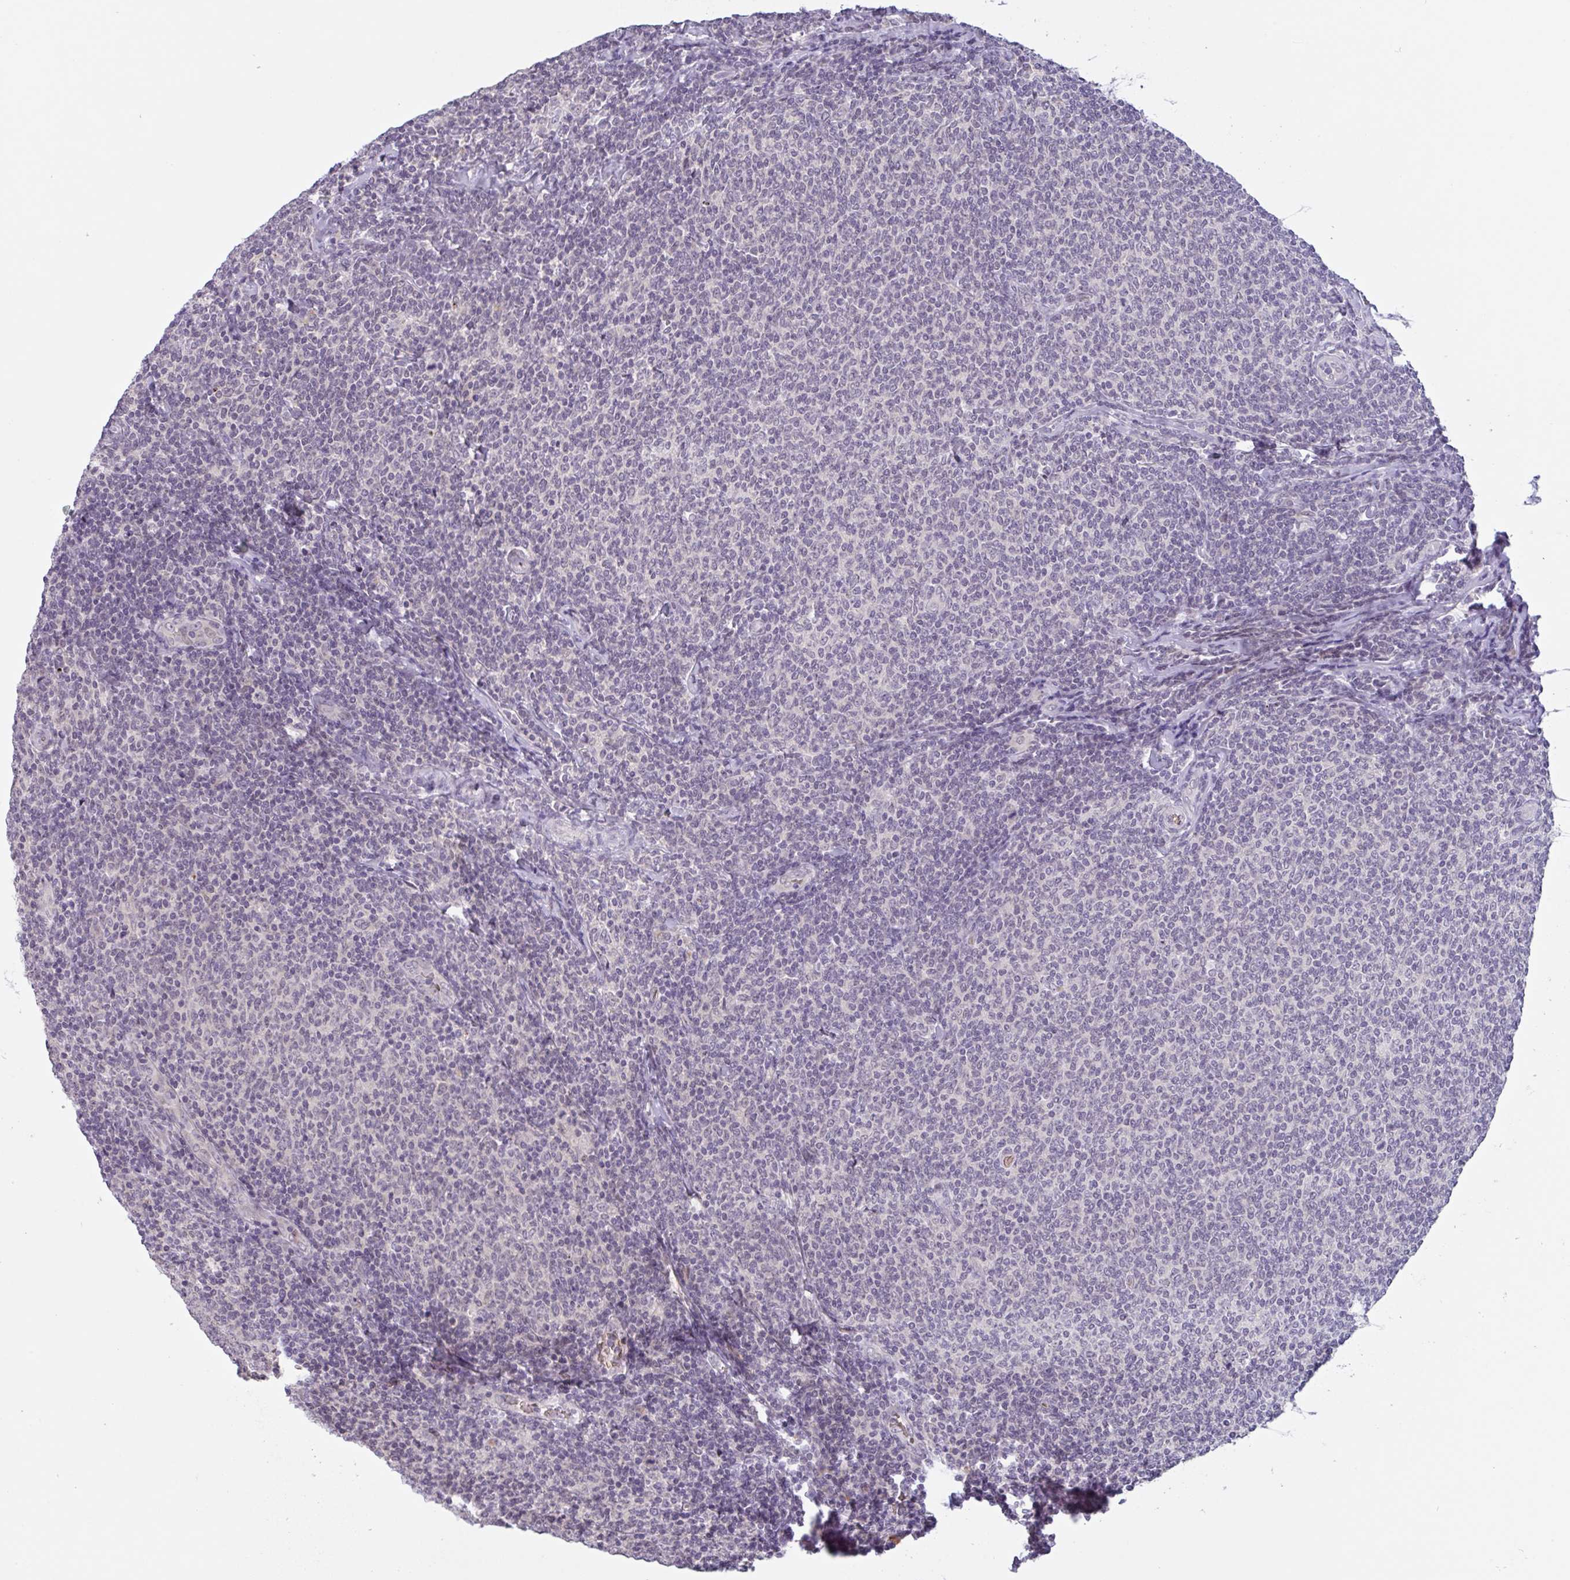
{"staining": {"intensity": "negative", "quantity": "none", "location": "none"}, "tissue": "lymphoma", "cell_type": "Tumor cells", "image_type": "cancer", "snomed": [{"axis": "morphology", "description": "Malignant lymphoma, non-Hodgkin's type, Low grade"}, {"axis": "topography", "description": "Lymph node"}], "caption": "IHC image of low-grade malignant lymphoma, non-Hodgkin's type stained for a protein (brown), which exhibits no staining in tumor cells.", "gene": "RHAG", "patient": {"sex": "male", "age": 52}}